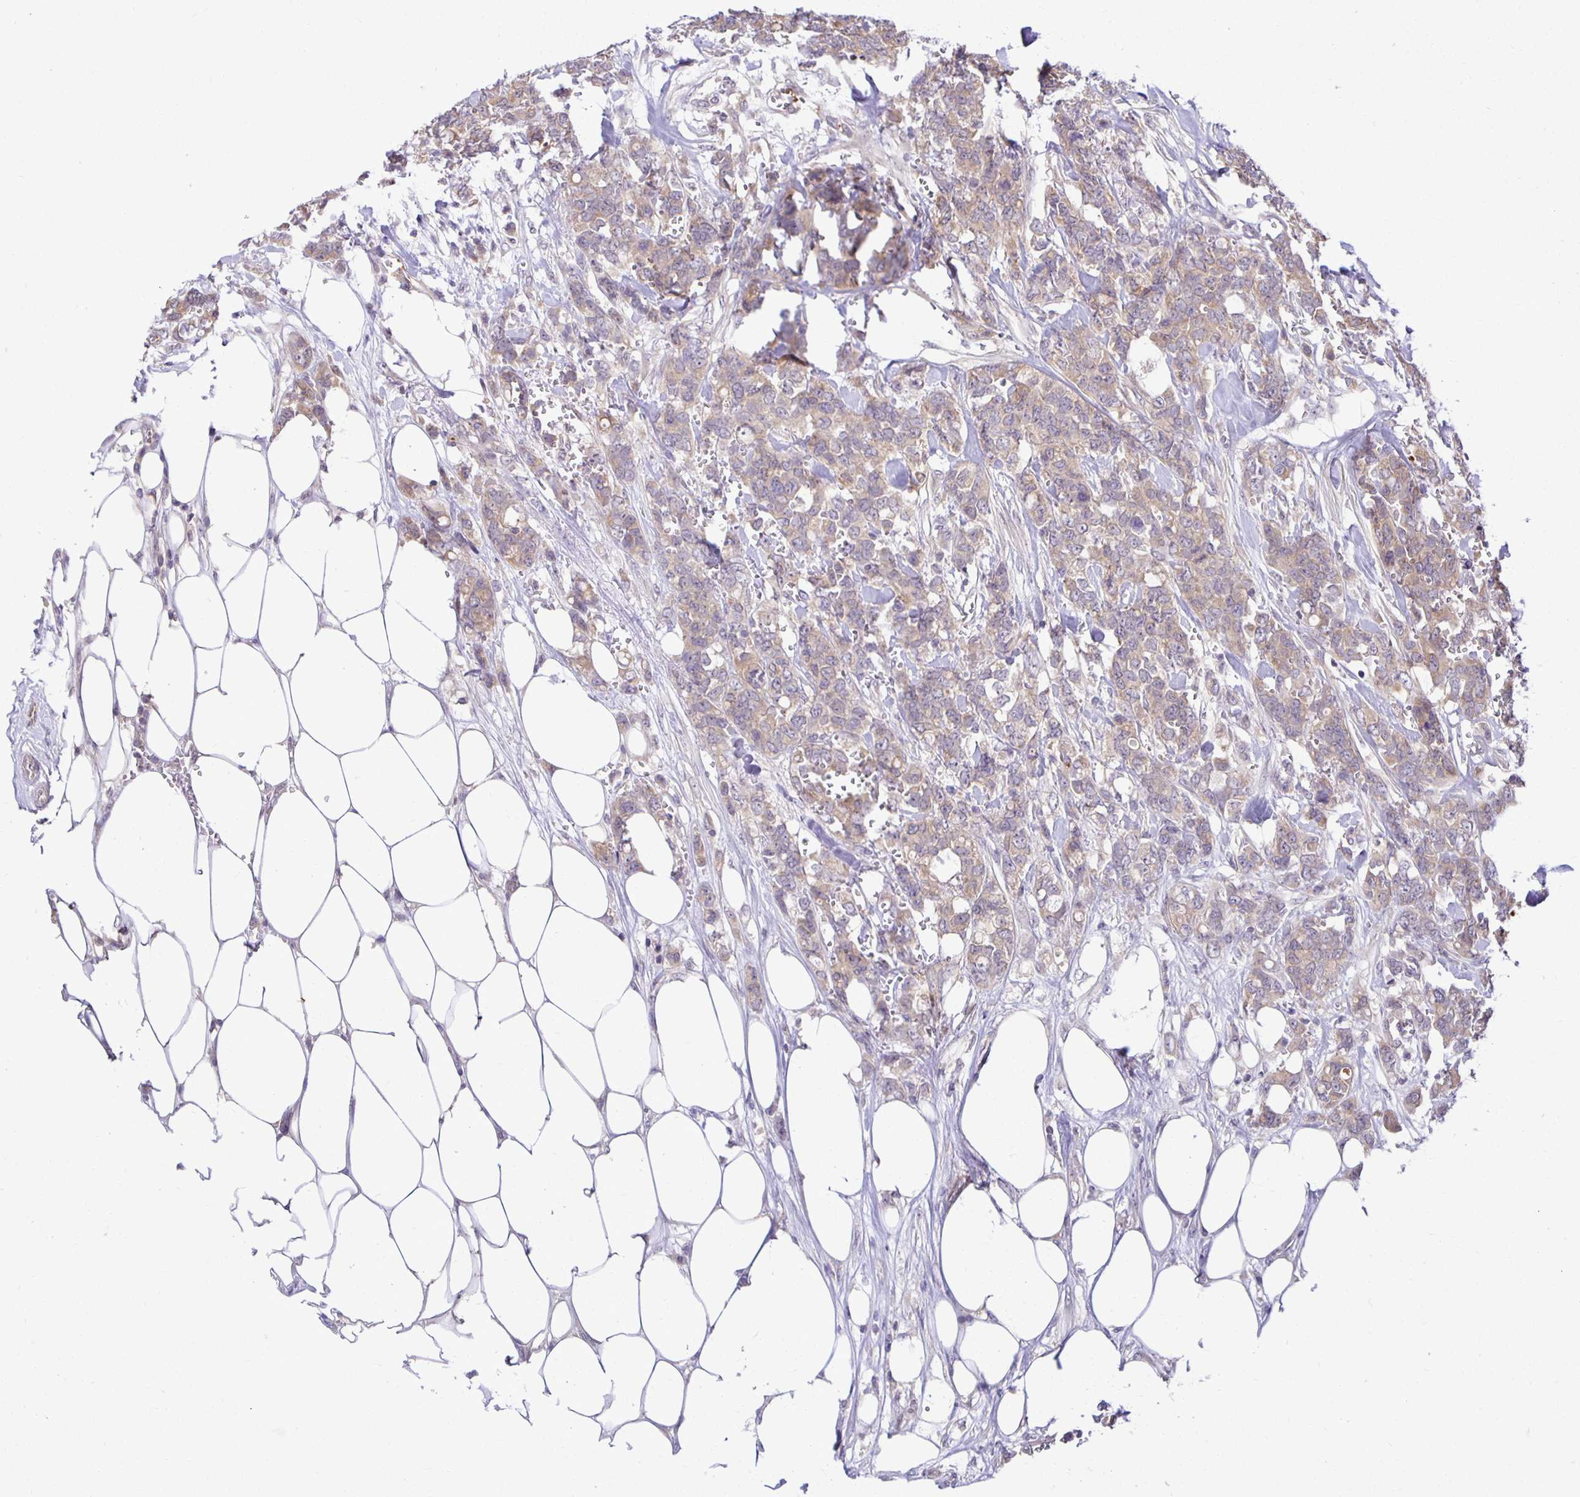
{"staining": {"intensity": "weak", "quantity": ">75%", "location": "cytoplasmic/membranous"}, "tissue": "breast cancer", "cell_type": "Tumor cells", "image_type": "cancer", "snomed": [{"axis": "morphology", "description": "Lobular carcinoma"}, {"axis": "topography", "description": "Breast"}], "caption": "Immunohistochemical staining of breast cancer (lobular carcinoma) shows low levels of weak cytoplasmic/membranous staining in approximately >75% of tumor cells. The protein of interest is stained brown, and the nuclei are stained in blue (DAB IHC with brightfield microscopy, high magnification).", "gene": "MIEN1", "patient": {"sex": "female", "age": 91}}